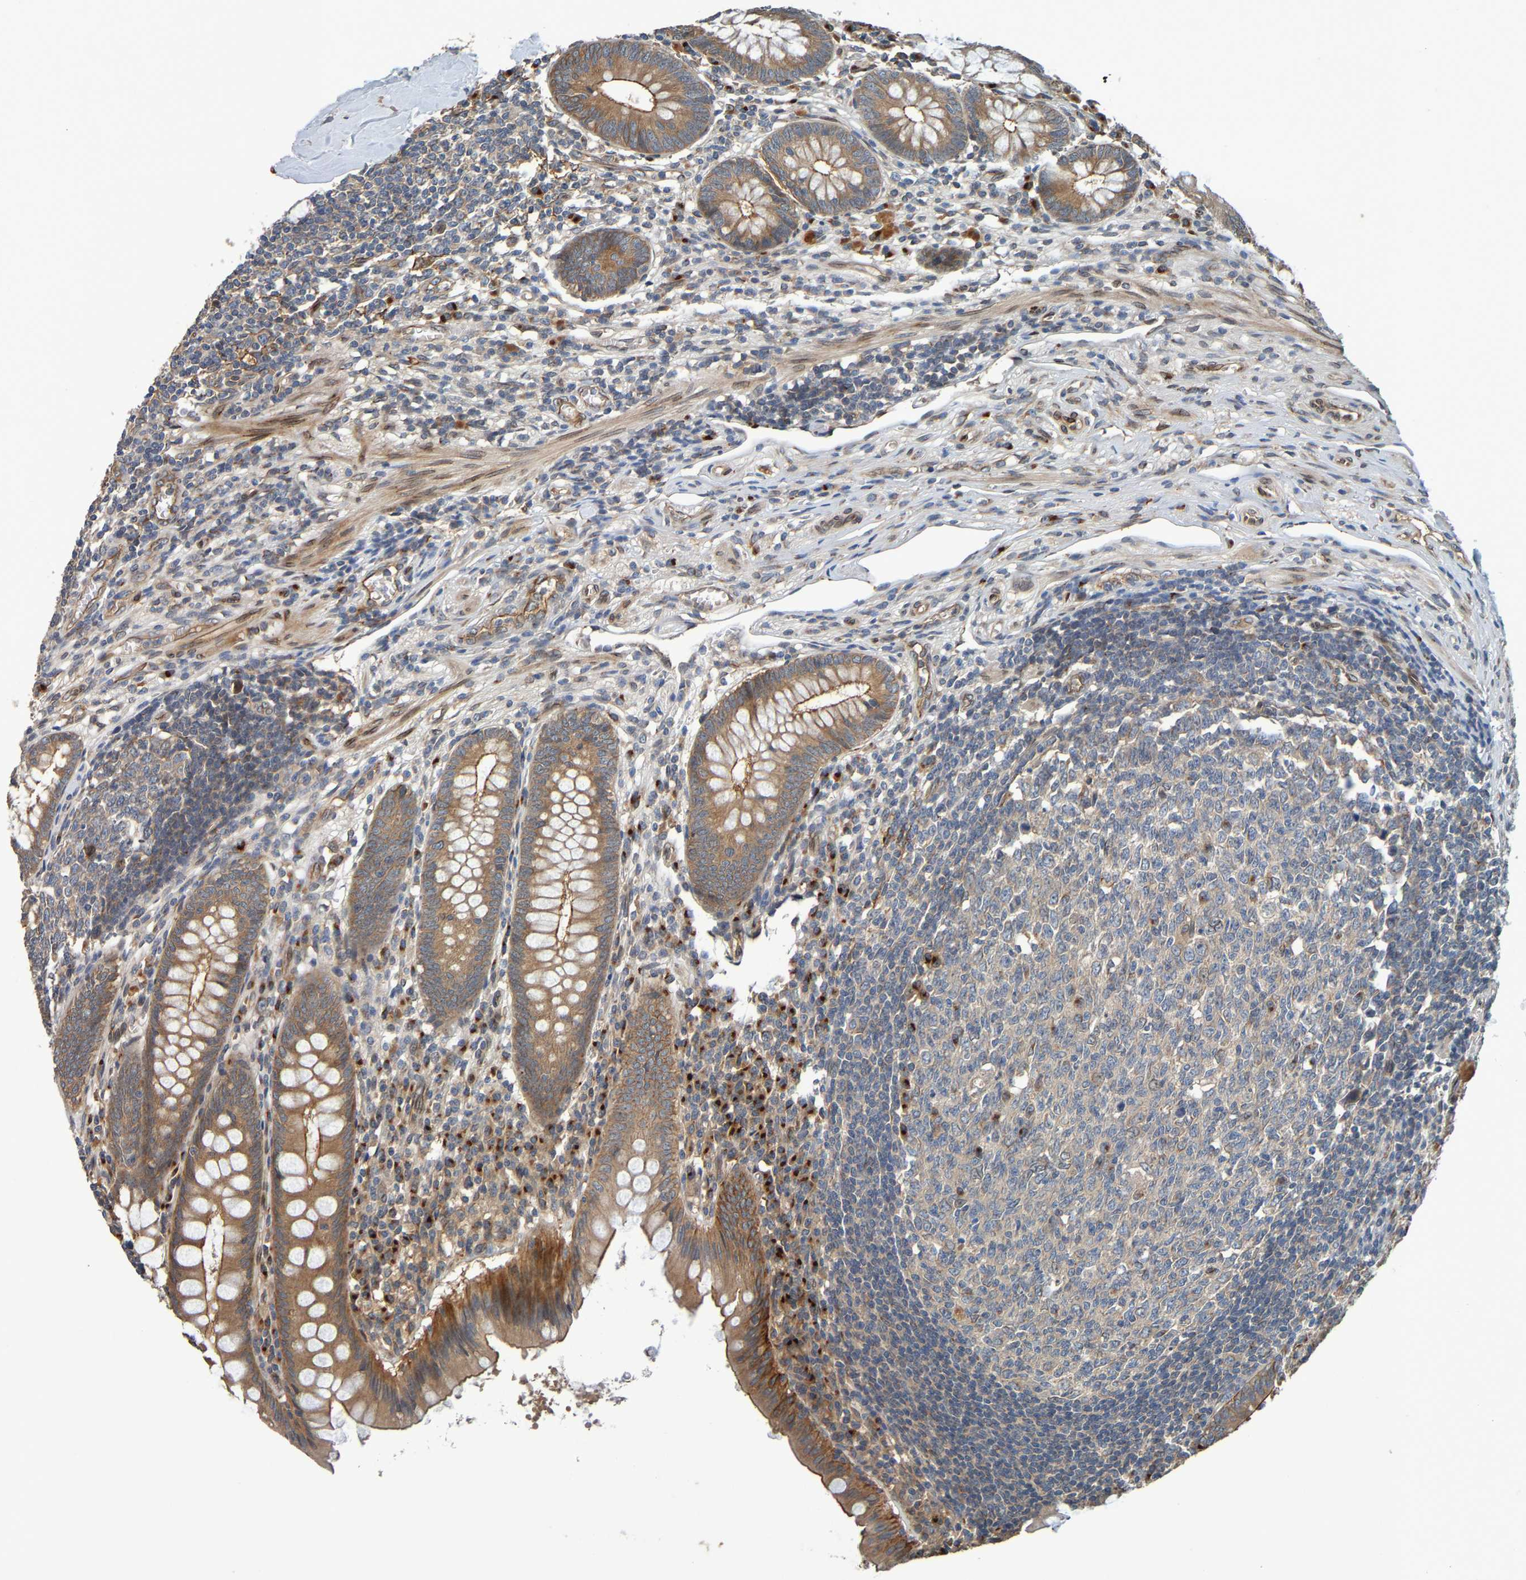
{"staining": {"intensity": "moderate", "quantity": ">75%", "location": "cytoplasmic/membranous"}, "tissue": "appendix", "cell_type": "Glandular cells", "image_type": "normal", "snomed": [{"axis": "morphology", "description": "Normal tissue, NOS"}, {"axis": "topography", "description": "Appendix"}], "caption": "A photomicrograph of human appendix stained for a protein shows moderate cytoplasmic/membranous brown staining in glandular cells. (DAB IHC with brightfield microscopy, high magnification).", "gene": "MACC1", "patient": {"sex": "male", "age": 56}}